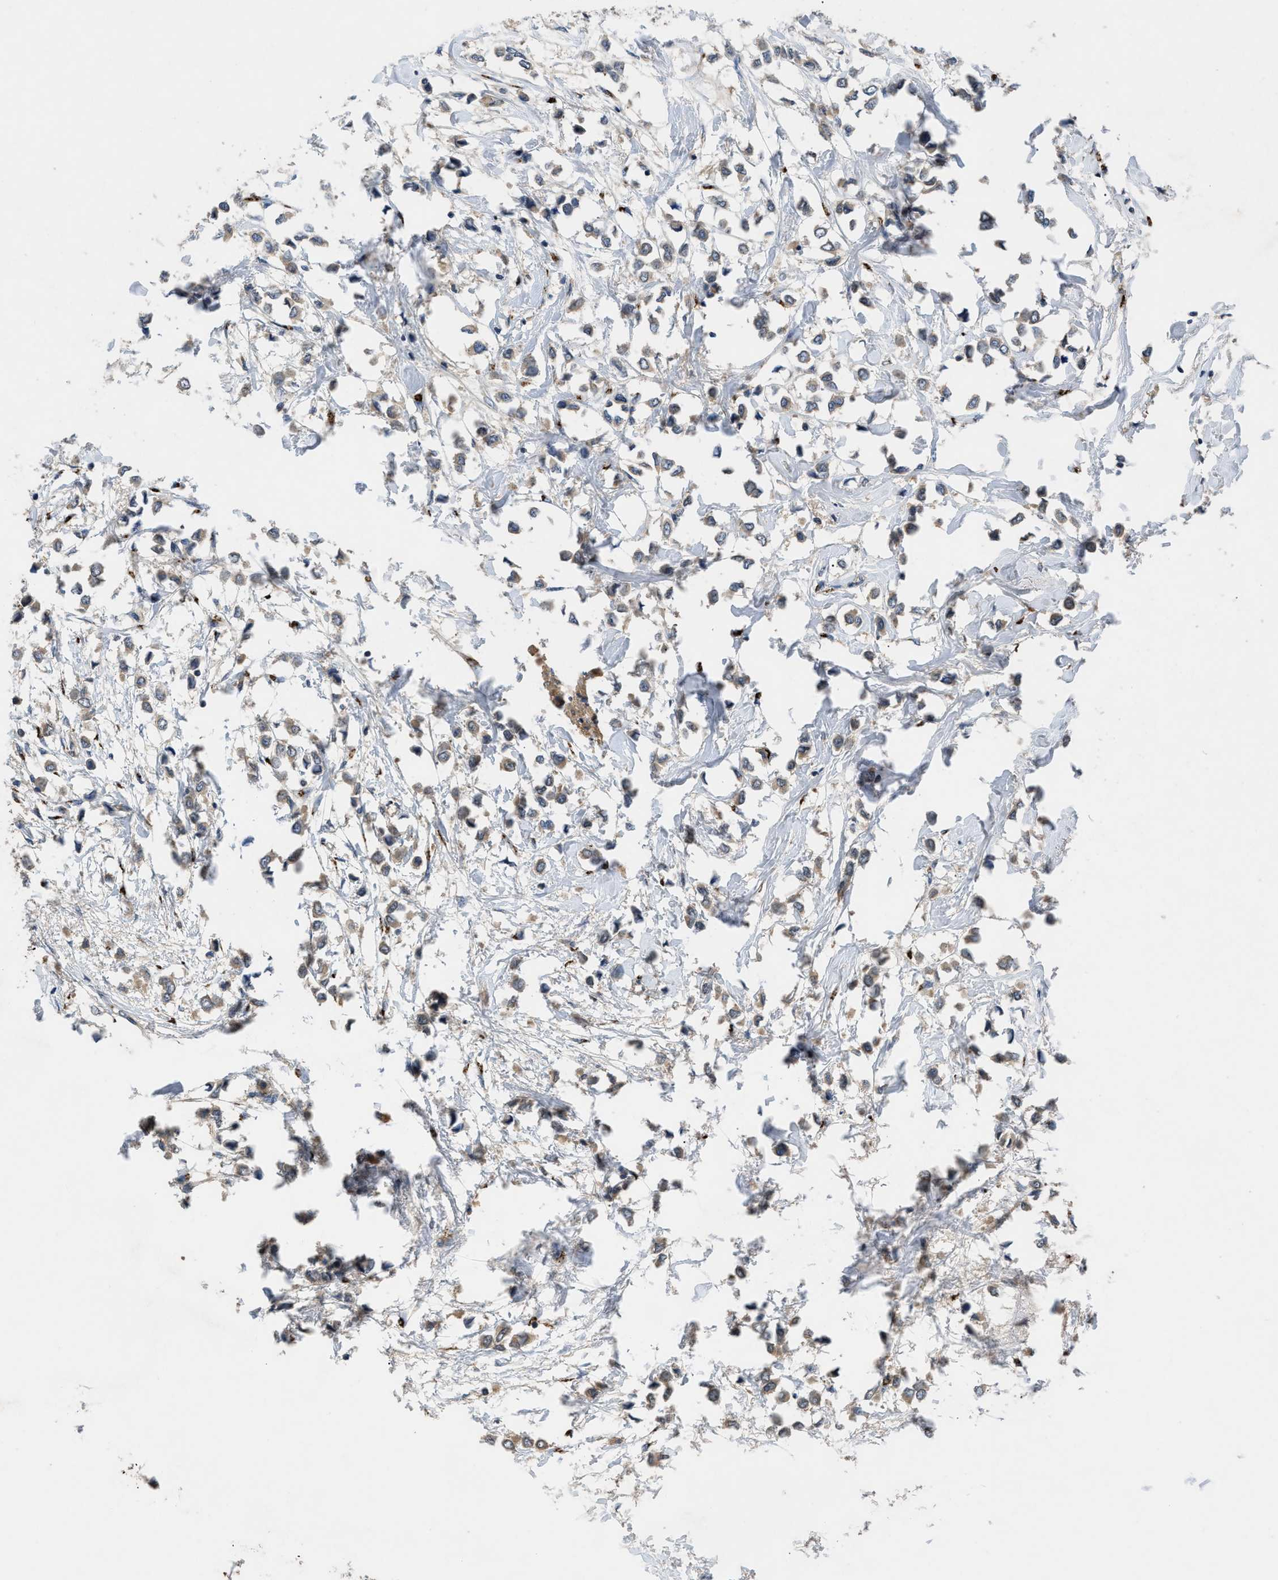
{"staining": {"intensity": "weak", "quantity": "25%-75%", "location": "cytoplasmic/membranous"}, "tissue": "breast cancer", "cell_type": "Tumor cells", "image_type": "cancer", "snomed": [{"axis": "morphology", "description": "Lobular carcinoma"}, {"axis": "topography", "description": "Breast"}], "caption": "Protein staining displays weak cytoplasmic/membranous expression in approximately 25%-75% of tumor cells in lobular carcinoma (breast).", "gene": "SIK2", "patient": {"sex": "female", "age": 51}}